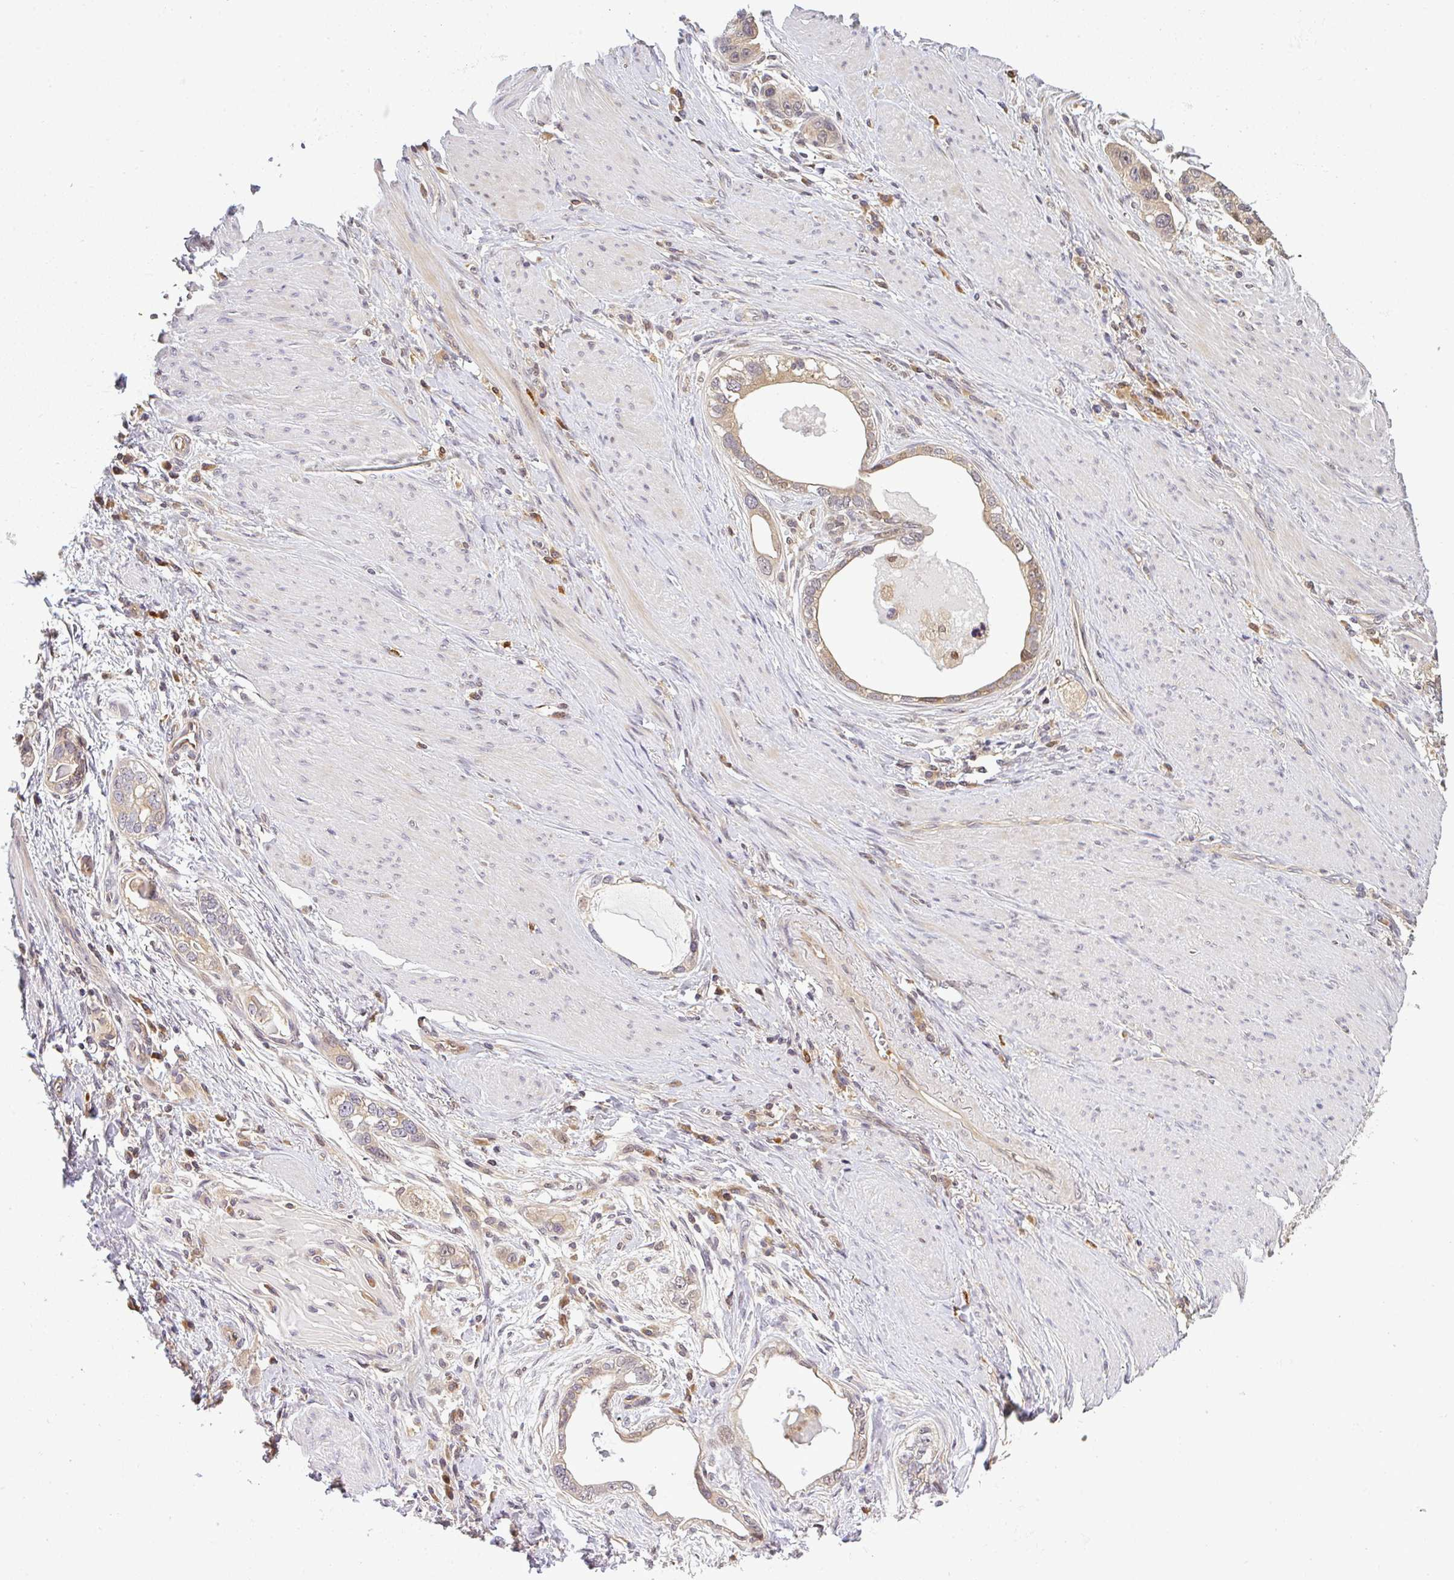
{"staining": {"intensity": "weak", "quantity": ">75%", "location": "cytoplasmic/membranous"}, "tissue": "stomach cancer", "cell_type": "Tumor cells", "image_type": "cancer", "snomed": [{"axis": "morphology", "description": "Adenocarcinoma, NOS"}, {"axis": "topography", "description": "Stomach, lower"}], "caption": "This histopathology image demonstrates adenocarcinoma (stomach) stained with immunohistochemistry to label a protein in brown. The cytoplasmic/membranous of tumor cells show weak positivity for the protein. Nuclei are counter-stained blue.", "gene": "FAM153A", "patient": {"sex": "female", "age": 93}}